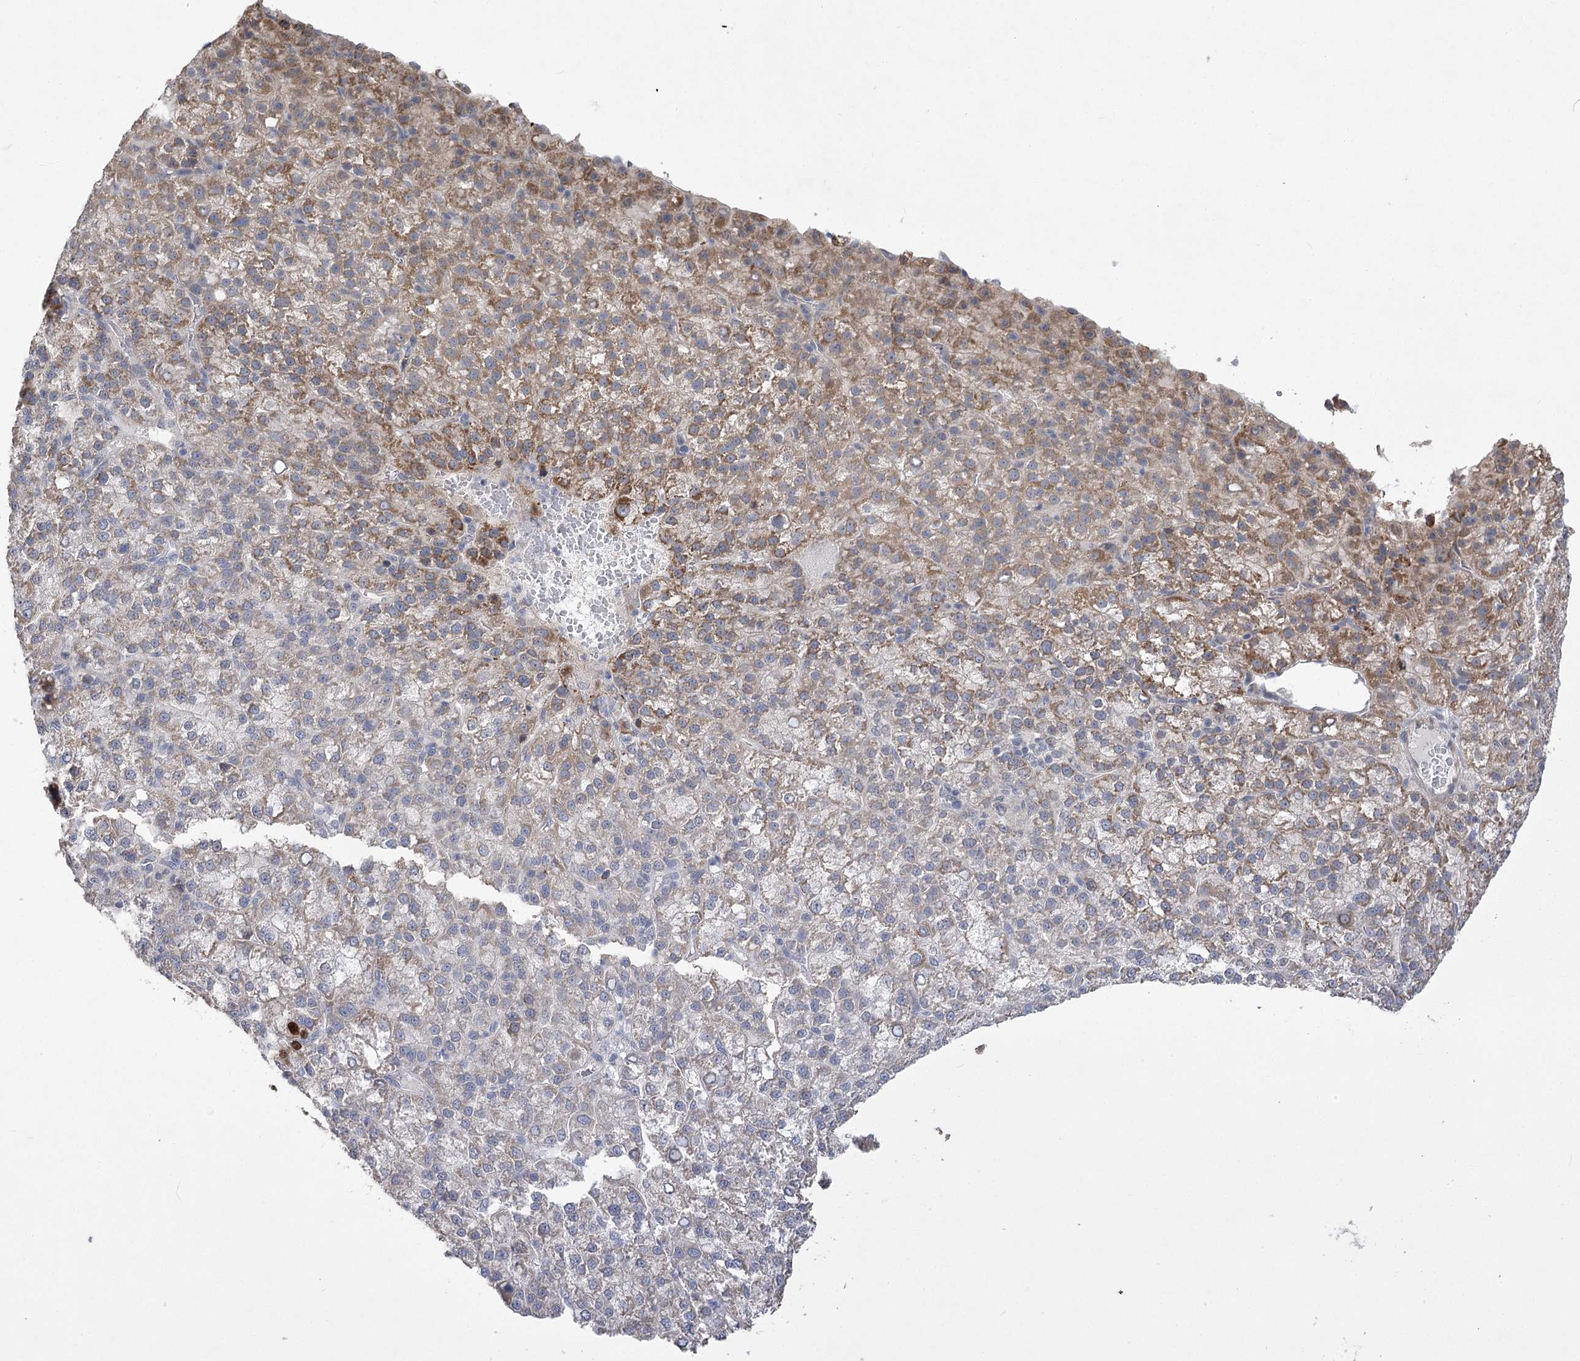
{"staining": {"intensity": "moderate", "quantity": "<25%", "location": "cytoplasmic/membranous"}, "tissue": "liver cancer", "cell_type": "Tumor cells", "image_type": "cancer", "snomed": [{"axis": "morphology", "description": "Carcinoma, Hepatocellular, NOS"}, {"axis": "topography", "description": "Liver"}], "caption": "This histopathology image reveals immunohistochemistry (IHC) staining of liver cancer, with low moderate cytoplasmic/membranous positivity in approximately <25% of tumor cells.", "gene": "PHYHIPL", "patient": {"sex": "female", "age": 58}}